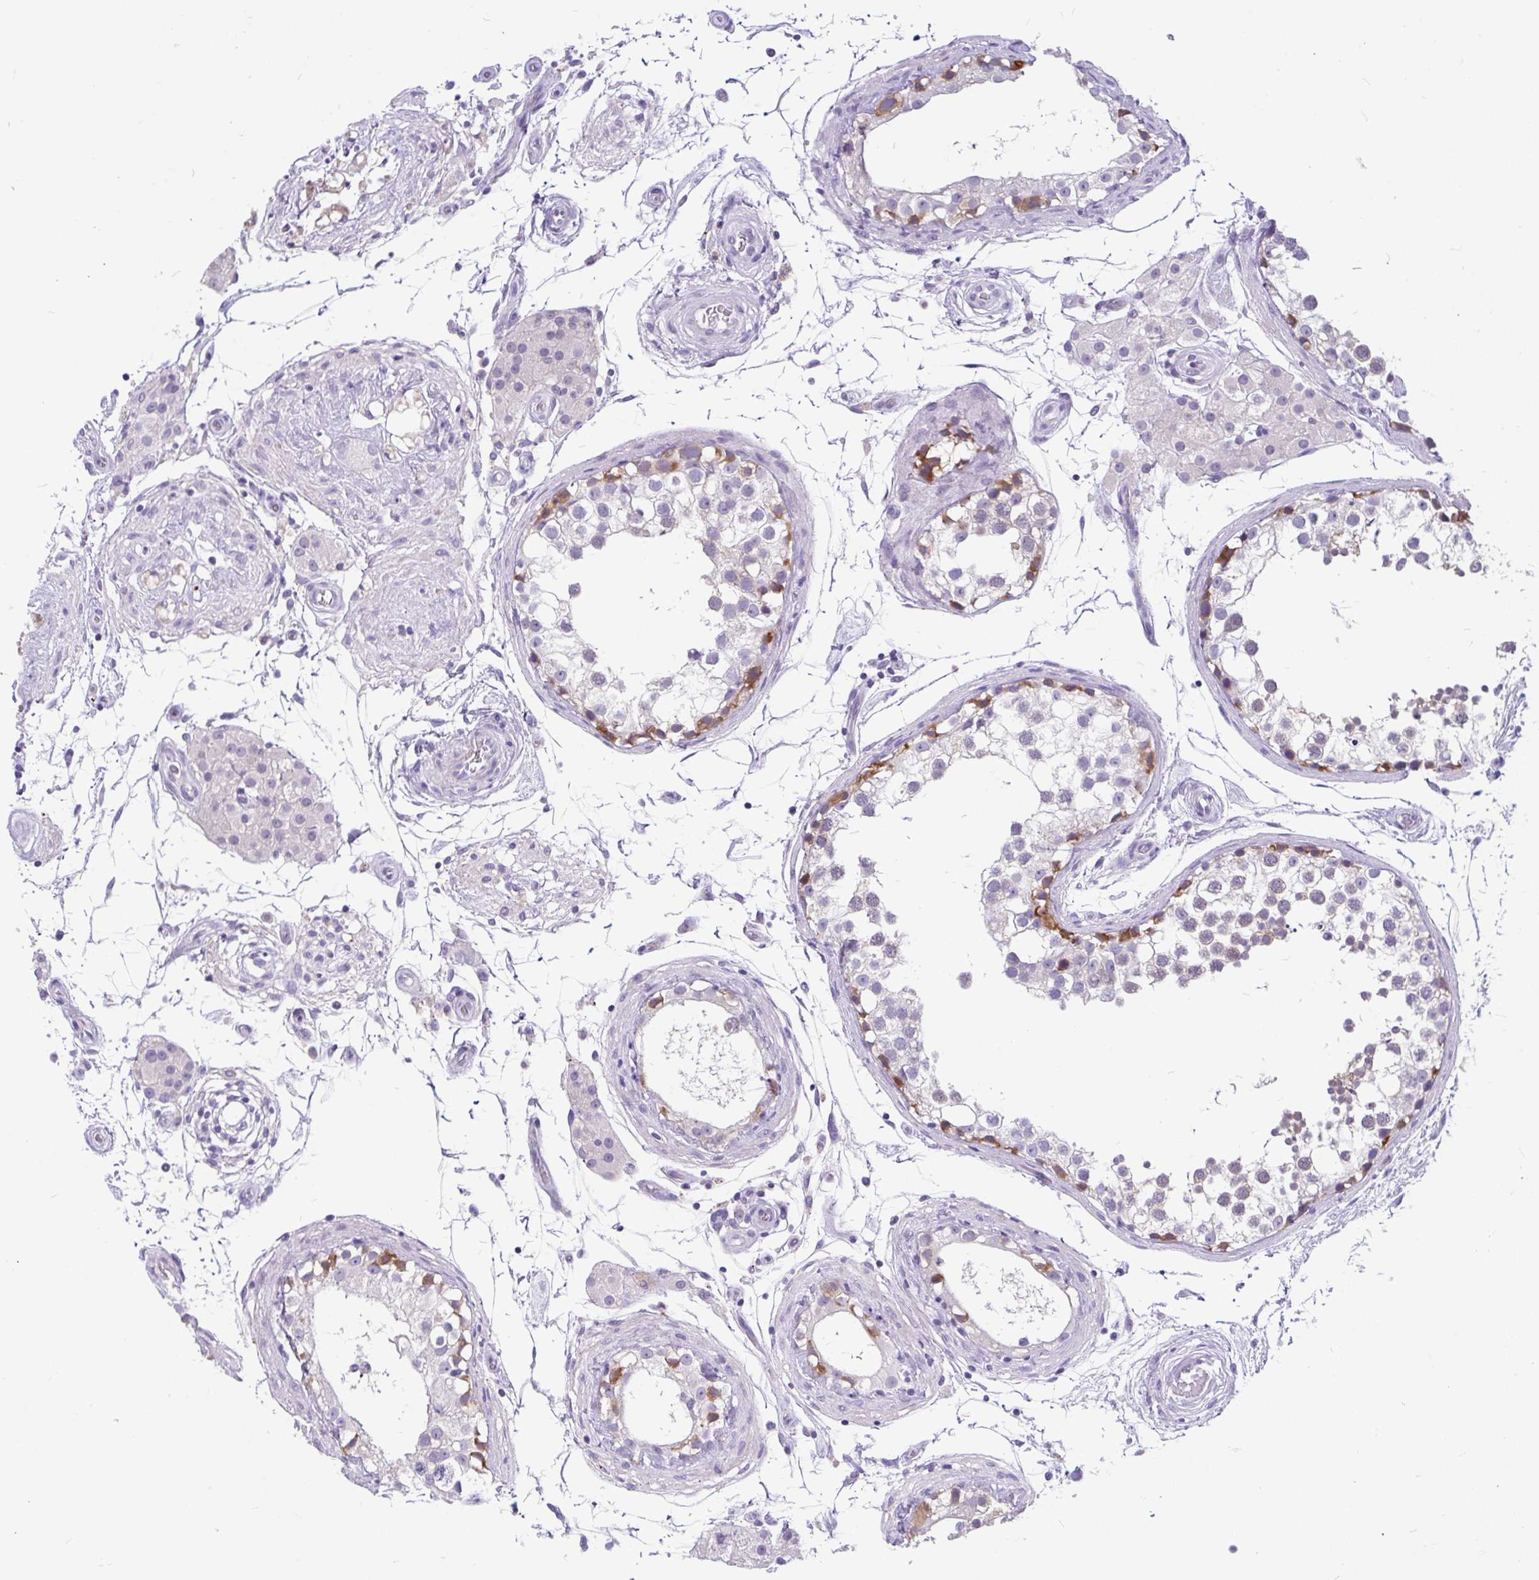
{"staining": {"intensity": "moderate", "quantity": "<25%", "location": "cytoplasmic/membranous"}, "tissue": "testis", "cell_type": "Cells in seminiferous ducts", "image_type": "normal", "snomed": [{"axis": "morphology", "description": "Normal tissue, NOS"}, {"axis": "morphology", "description": "Seminoma, NOS"}, {"axis": "topography", "description": "Testis"}], "caption": "Immunohistochemistry (IHC) of unremarkable testis shows low levels of moderate cytoplasmic/membranous staining in about <25% of cells in seminiferous ducts.", "gene": "KIAA2013", "patient": {"sex": "male", "age": 65}}